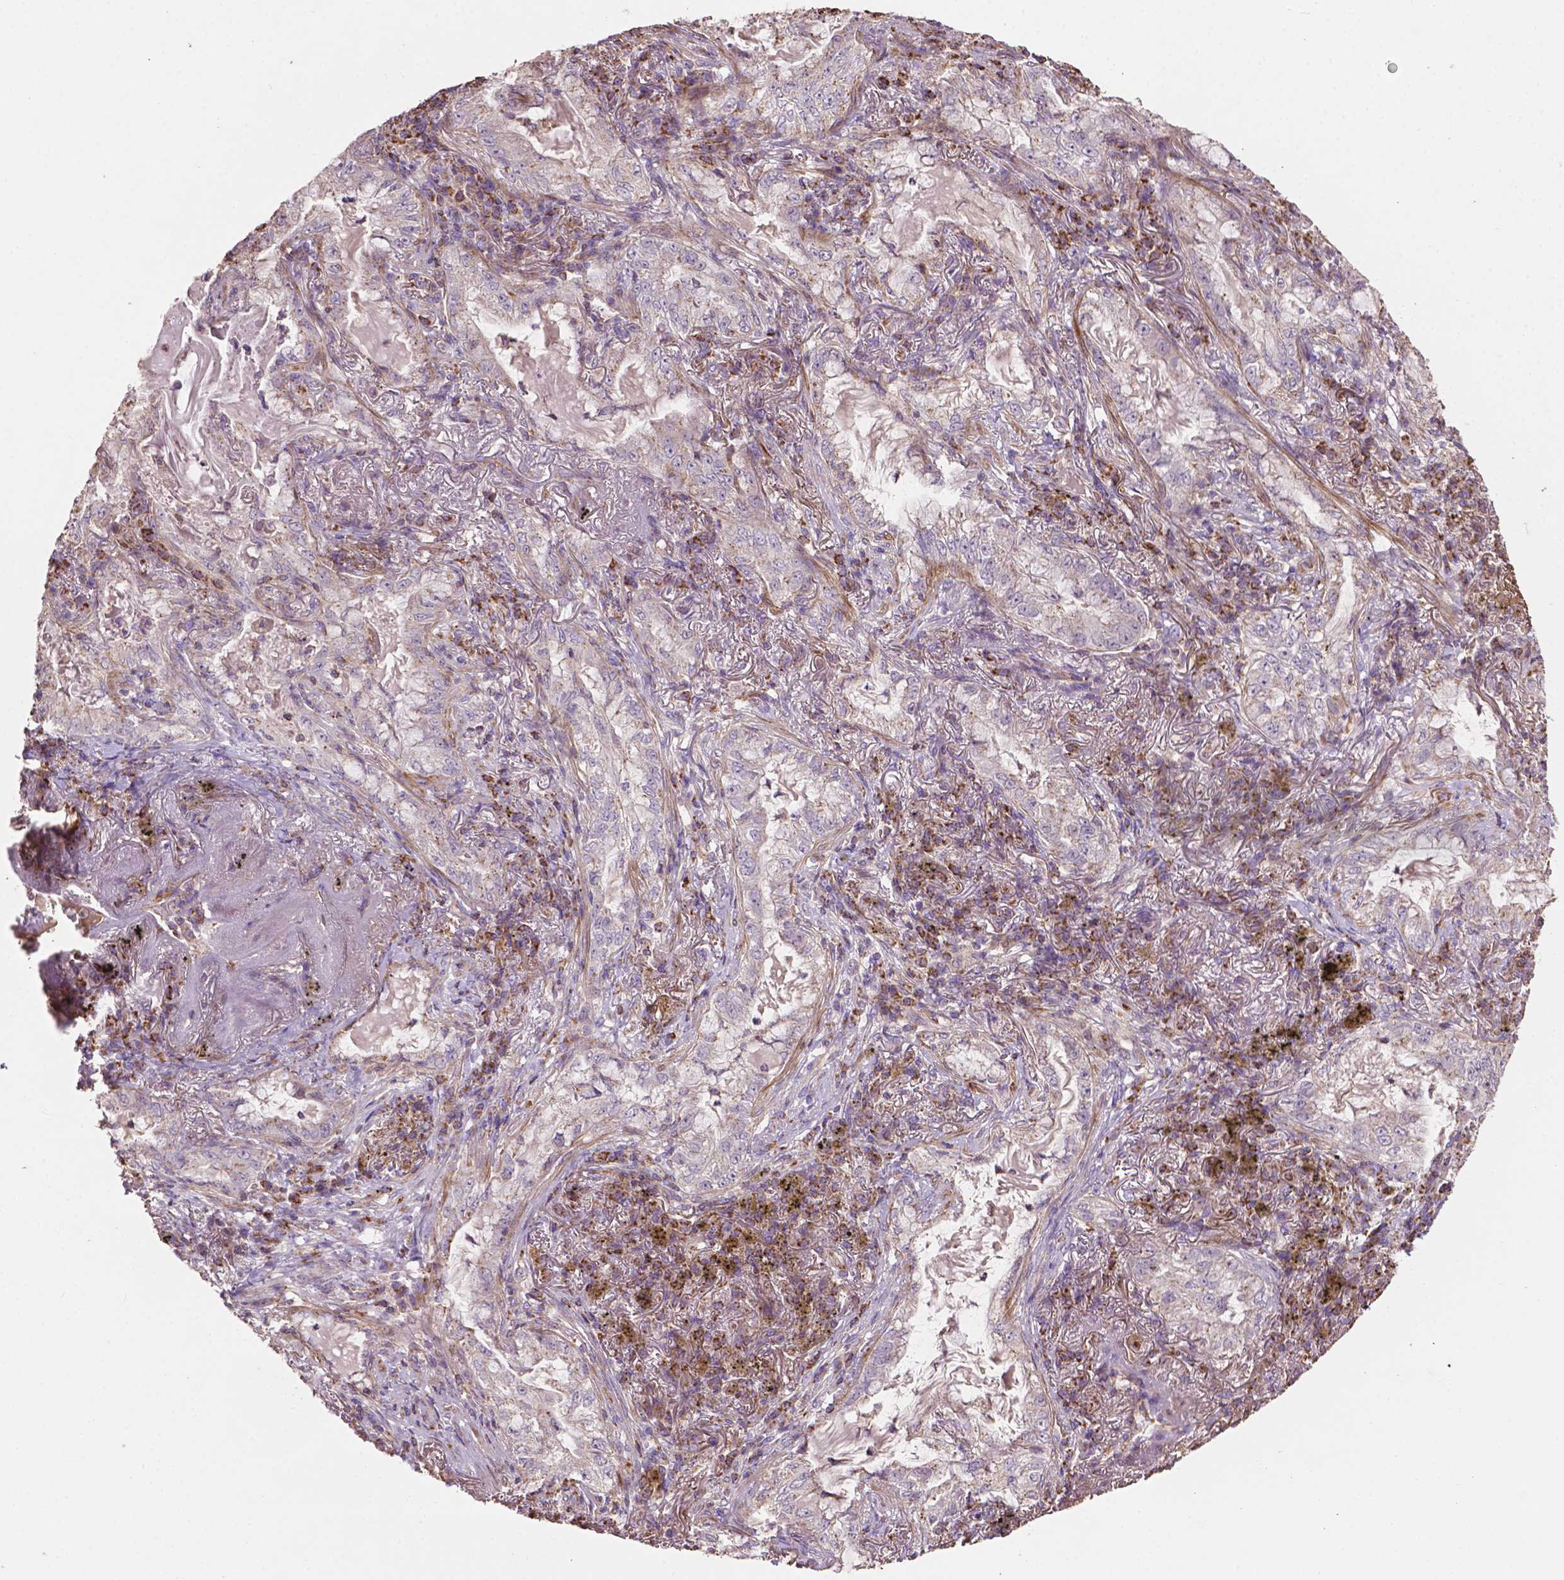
{"staining": {"intensity": "negative", "quantity": "none", "location": "none"}, "tissue": "lung cancer", "cell_type": "Tumor cells", "image_type": "cancer", "snomed": [{"axis": "morphology", "description": "Adenocarcinoma, NOS"}, {"axis": "topography", "description": "Lung"}], "caption": "IHC of lung cancer (adenocarcinoma) shows no positivity in tumor cells.", "gene": "LRR1", "patient": {"sex": "female", "age": 73}}